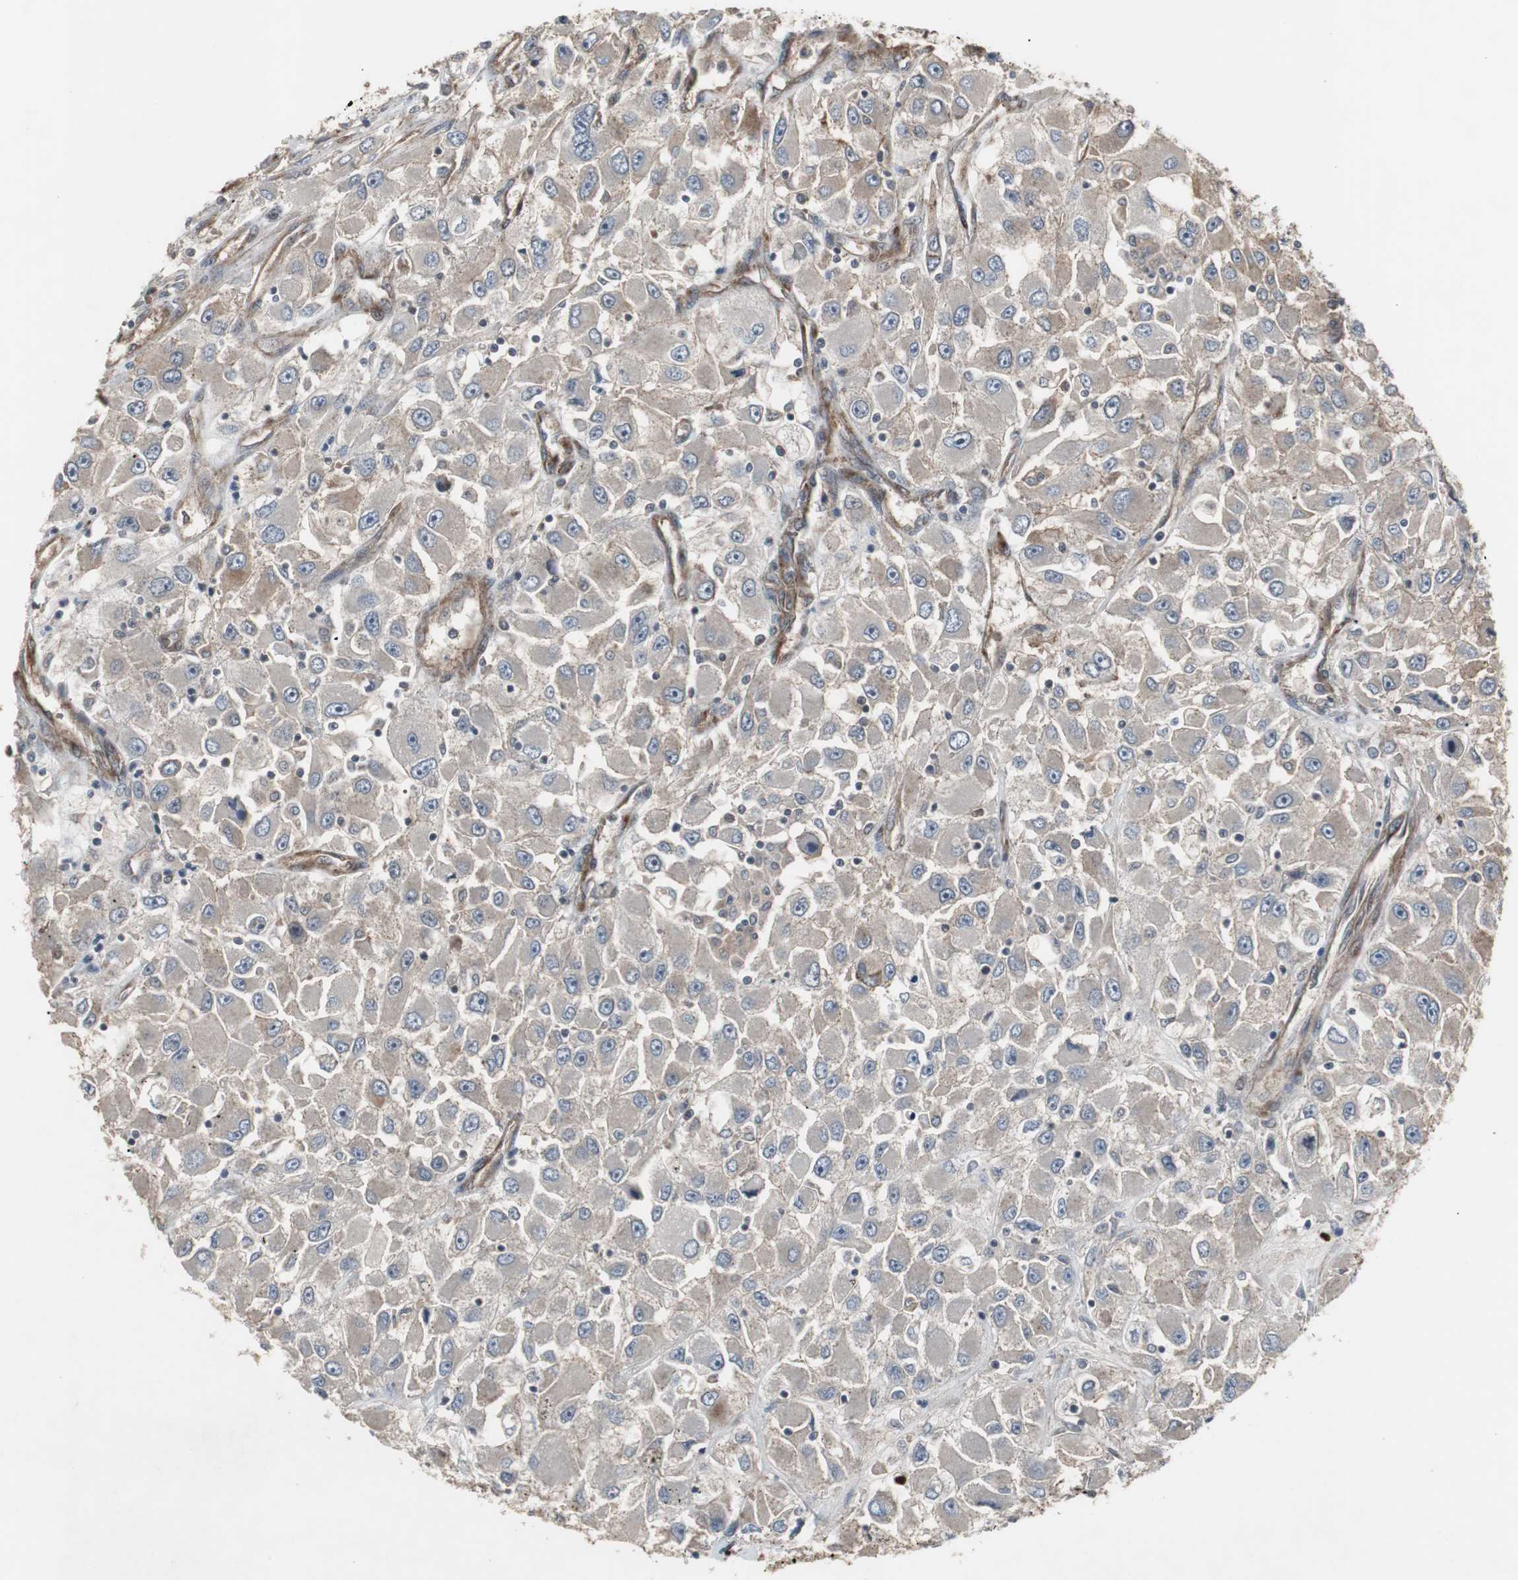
{"staining": {"intensity": "weak", "quantity": ">75%", "location": "cytoplasmic/membranous"}, "tissue": "renal cancer", "cell_type": "Tumor cells", "image_type": "cancer", "snomed": [{"axis": "morphology", "description": "Adenocarcinoma, NOS"}, {"axis": "topography", "description": "Kidney"}], "caption": "Weak cytoplasmic/membranous protein expression is seen in approximately >75% of tumor cells in renal cancer (adenocarcinoma).", "gene": "ATP2B2", "patient": {"sex": "female", "age": 52}}